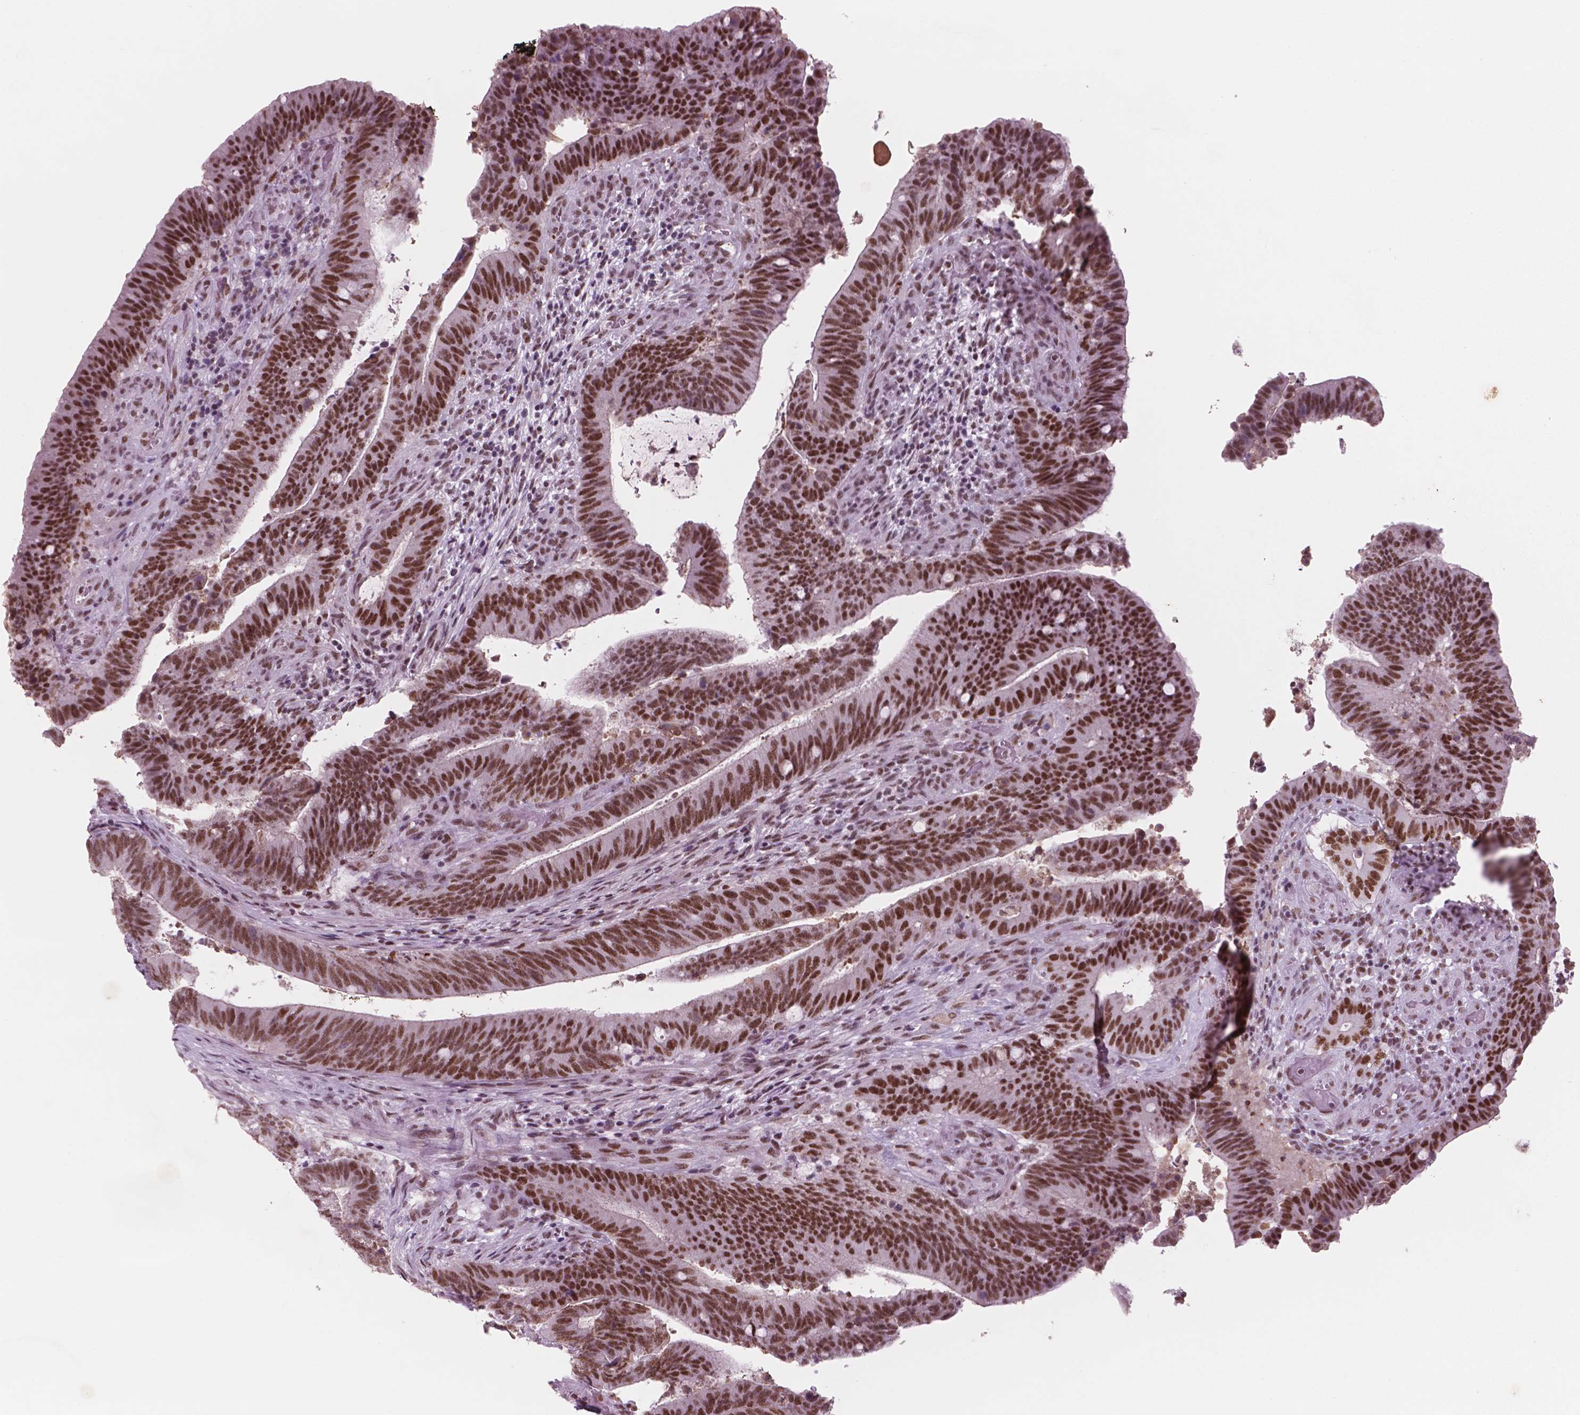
{"staining": {"intensity": "moderate", "quantity": ">75%", "location": "nuclear"}, "tissue": "colorectal cancer", "cell_type": "Tumor cells", "image_type": "cancer", "snomed": [{"axis": "morphology", "description": "Adenocarcinoma, NOS"}, {"axis": "topography", "description": "Colon"}], "caption": "Brown immunohistochemical staining in human colorectal cancer displays moderate nuclear staining in approximately >75% of tumor cells.", "gene": "CTR9", "patient": {"sex": "female", "age": 43}}